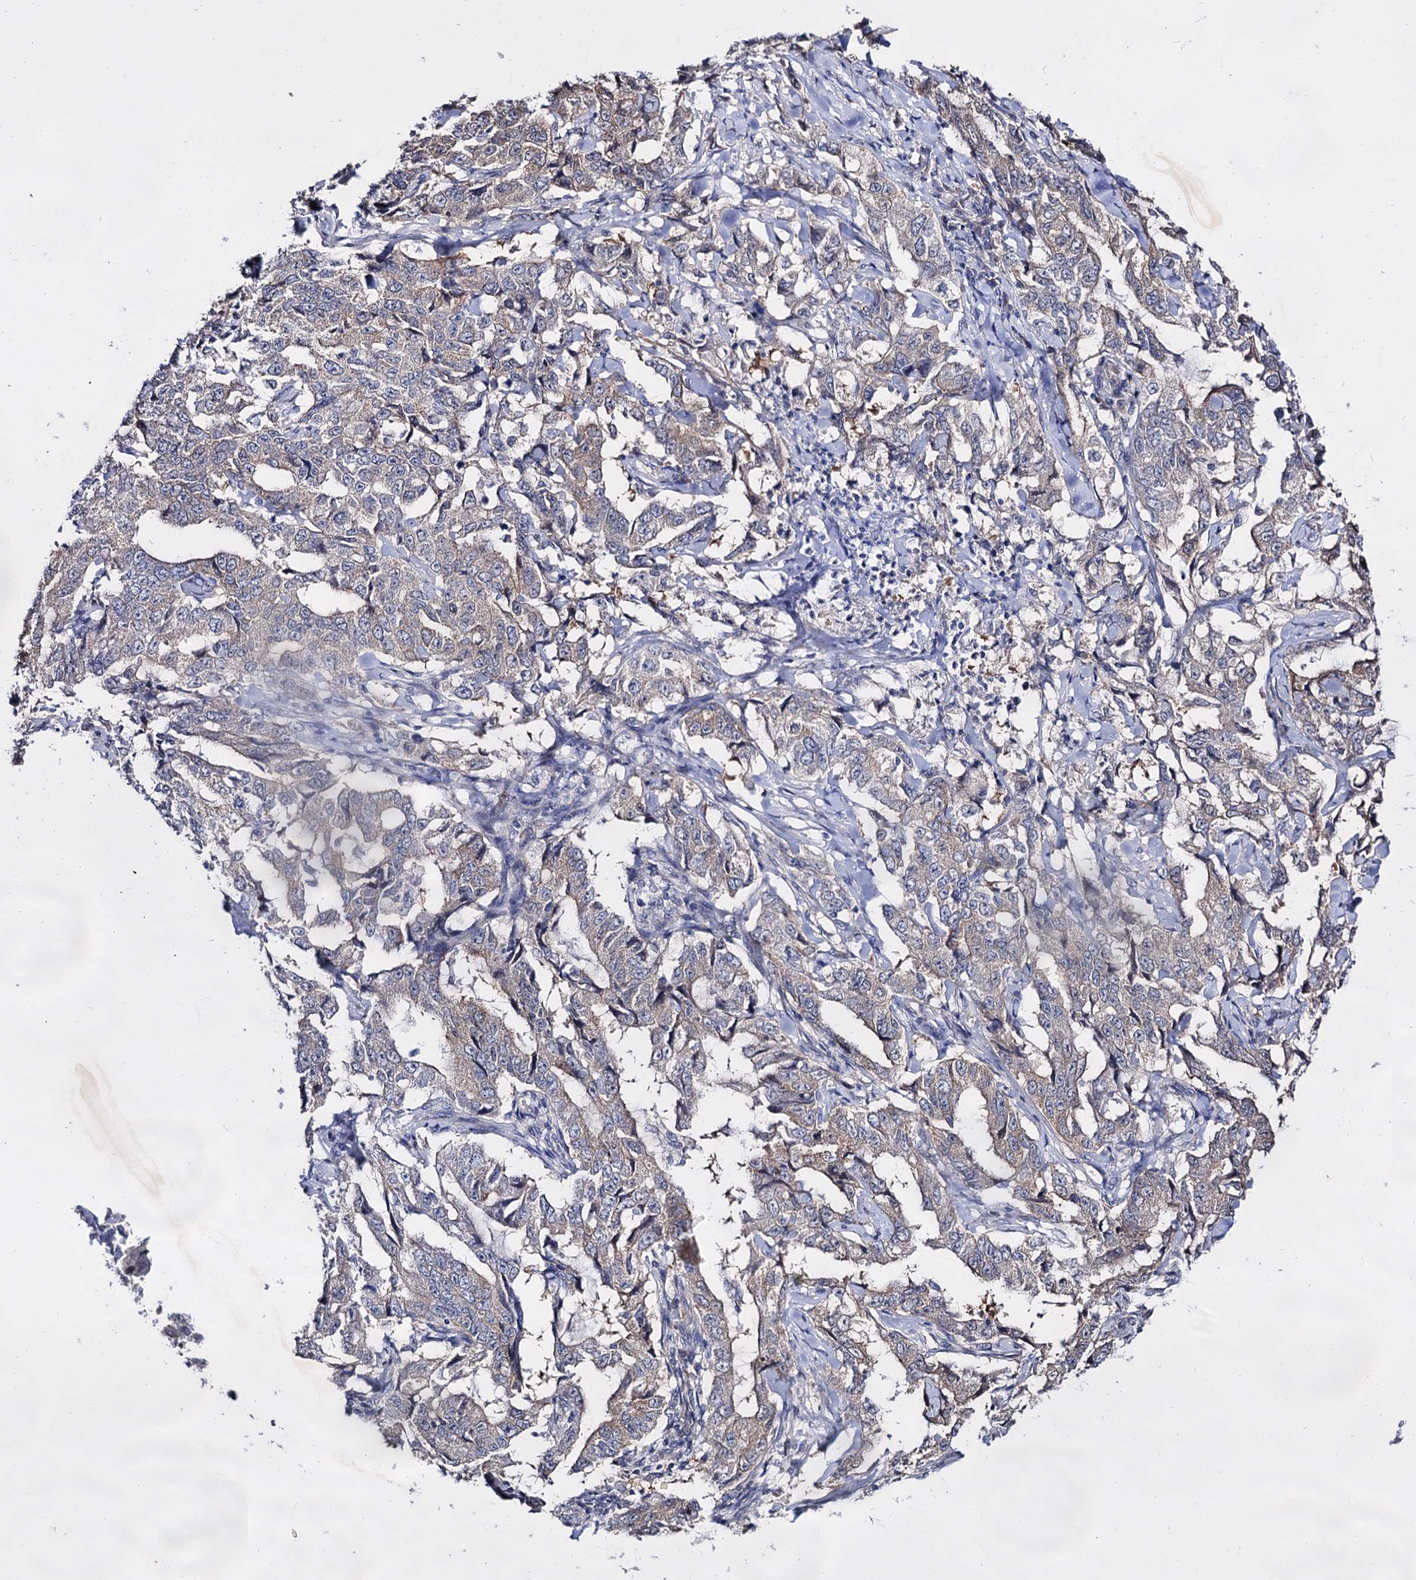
{"staining": {"intensity": "weak", "quantity": "25%-75%", "location": "cytoplasmic/membranous"}, "tissue": "lung cancer", "cell_type": "Tumor cells", "image_type": "cancer", "snomed": [{"axis": "morphology", "description": "Adenocarcinoma, NOS"}, {"axis": "topography", "description": "Lung"}], "caption": "An image showing weak cytoplasmic/membranous positivity in approximately 25%-75% of tumor cells in lung cancer, as visualized by brown immunohistochemical staining.", "gene": "ARFIP2", "patient": {"sex": "female", "age": 51}}